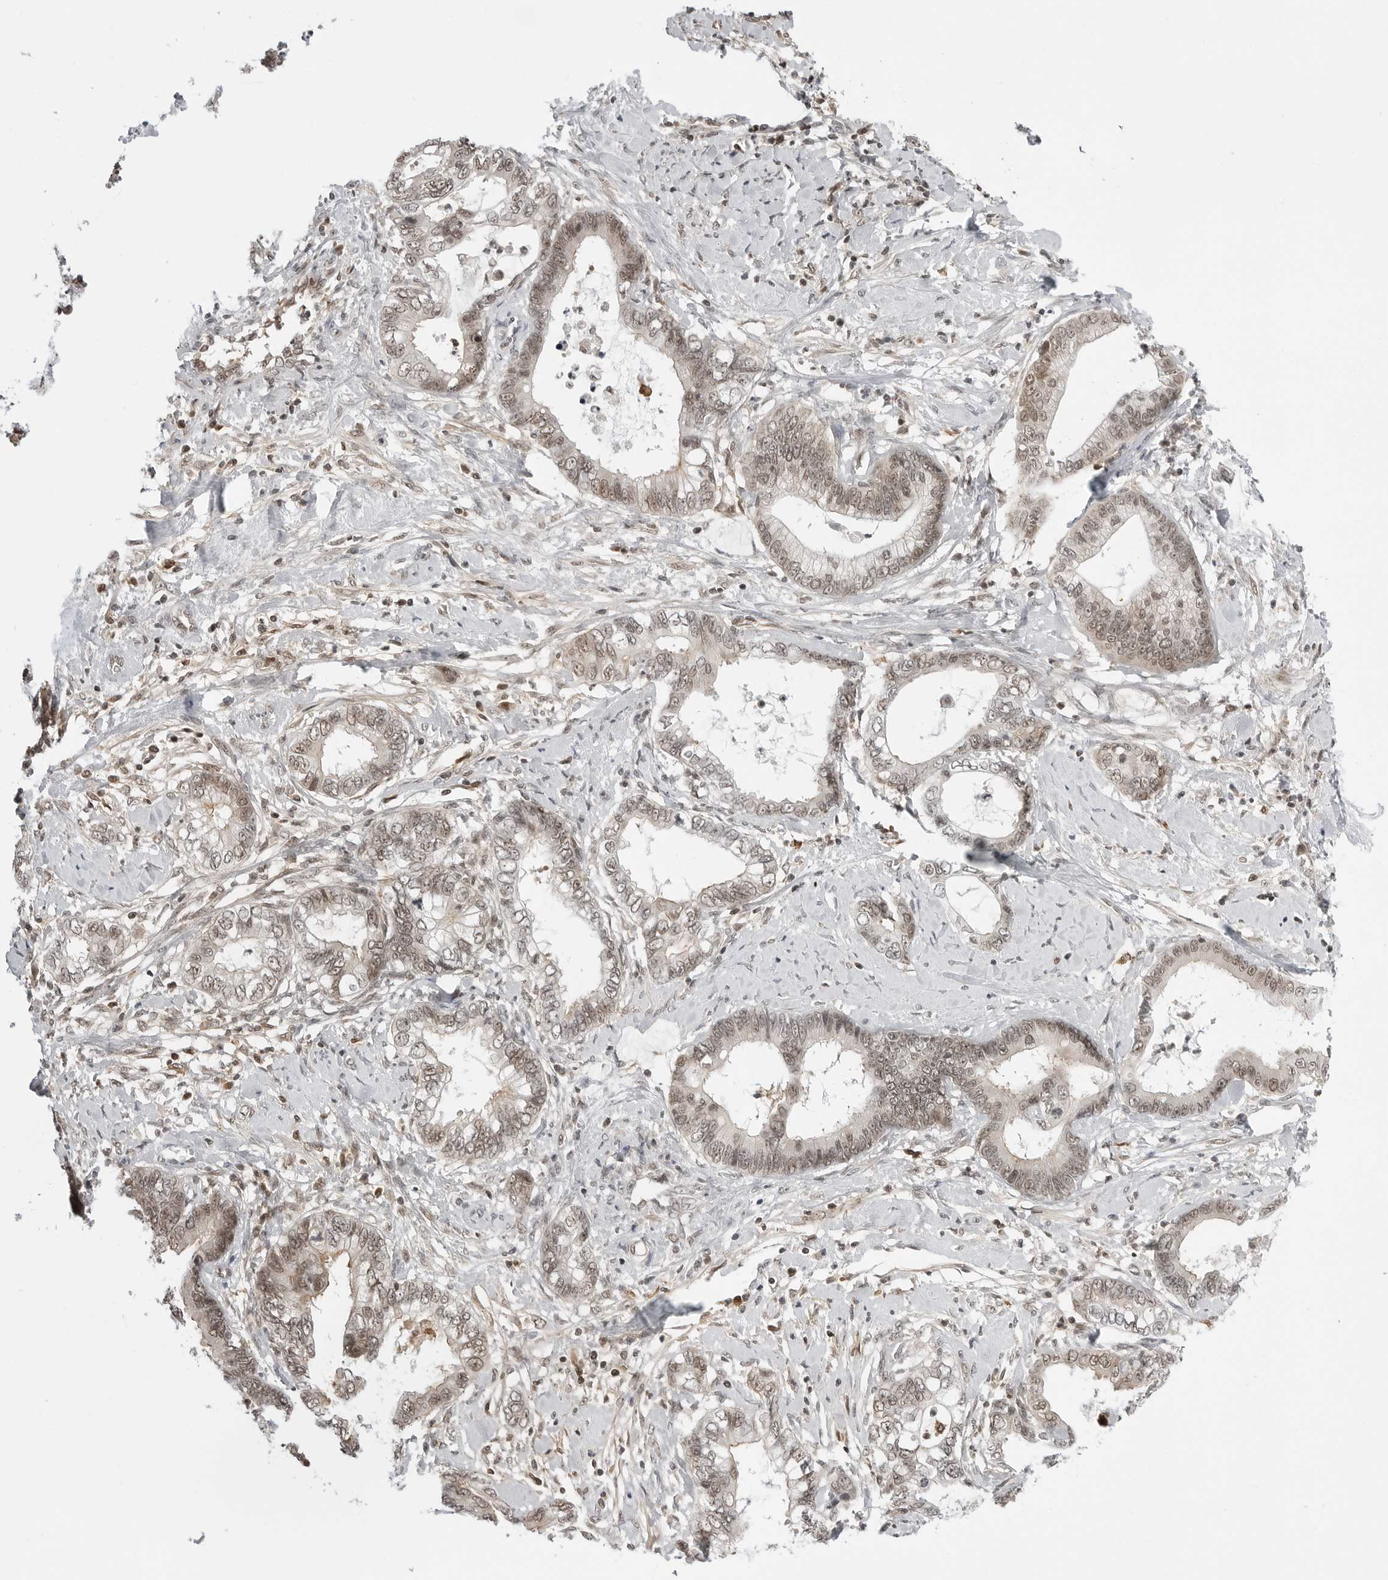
{"staining": {"intensity": "moderate", "quantity": ">75%", "location": "nuclear"}, "tissue": "cervical cancer", "cell_type": "Tumor cells", "image_type": "cancer", "snomed": [{"axis": "morphology", "description": "Adenocarcinoma, NOS"}, {"axis": "topography", "description": "Cervix"}], "caption": "This histopathology image shows cervical cancer (adenocarcinoma) stained with IHC to label a protein in brown. The nuclear of tumor cells show moderate positivity for the protein. Nuclei are counter-stained blue.", "gene": "C8orf33", "patient": {"sex": "female", "age": 44}}